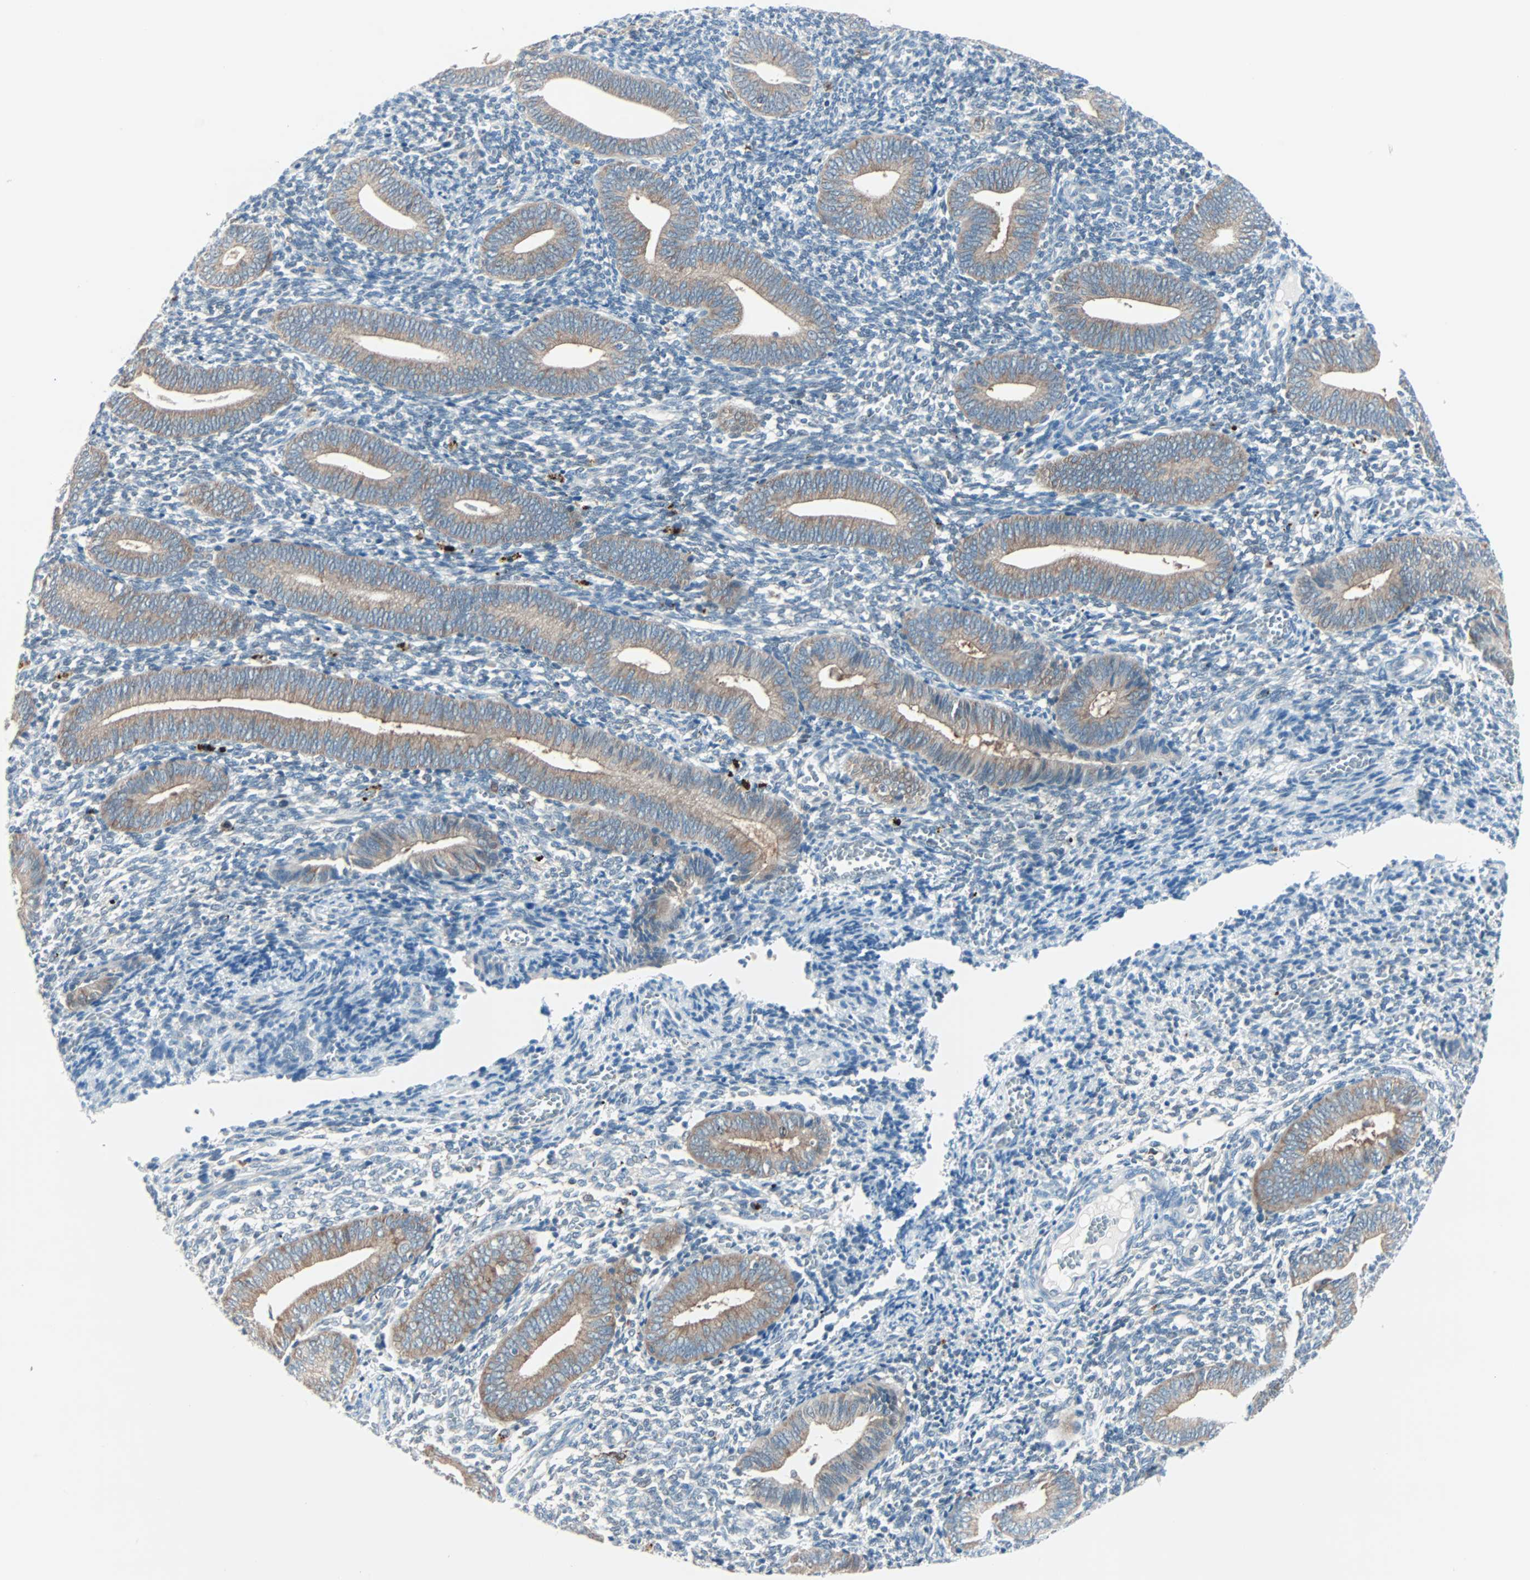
{"staining": {"intensity": "negative", "quantity": "none", "location": "none"}, "tissue": "endometrium", "cell_type": "Cells in endometrial stroma", "image_type": "normal", "snomed": [{"axis": "morphology", "description": "Normal tissue, NOS"}, {"axis": "topography", "description": "Uterus"}, {"axis": "topography", "description": "Endometrium"}], "caption": "The histopathology image displays no significant expression in cells in endometrial stroma of endometrium. (Immunohistochemistry, brightfield microscopy, high magnification).", "gene": "SMIM8", "patient": {"sex": "female", "age": 33}}